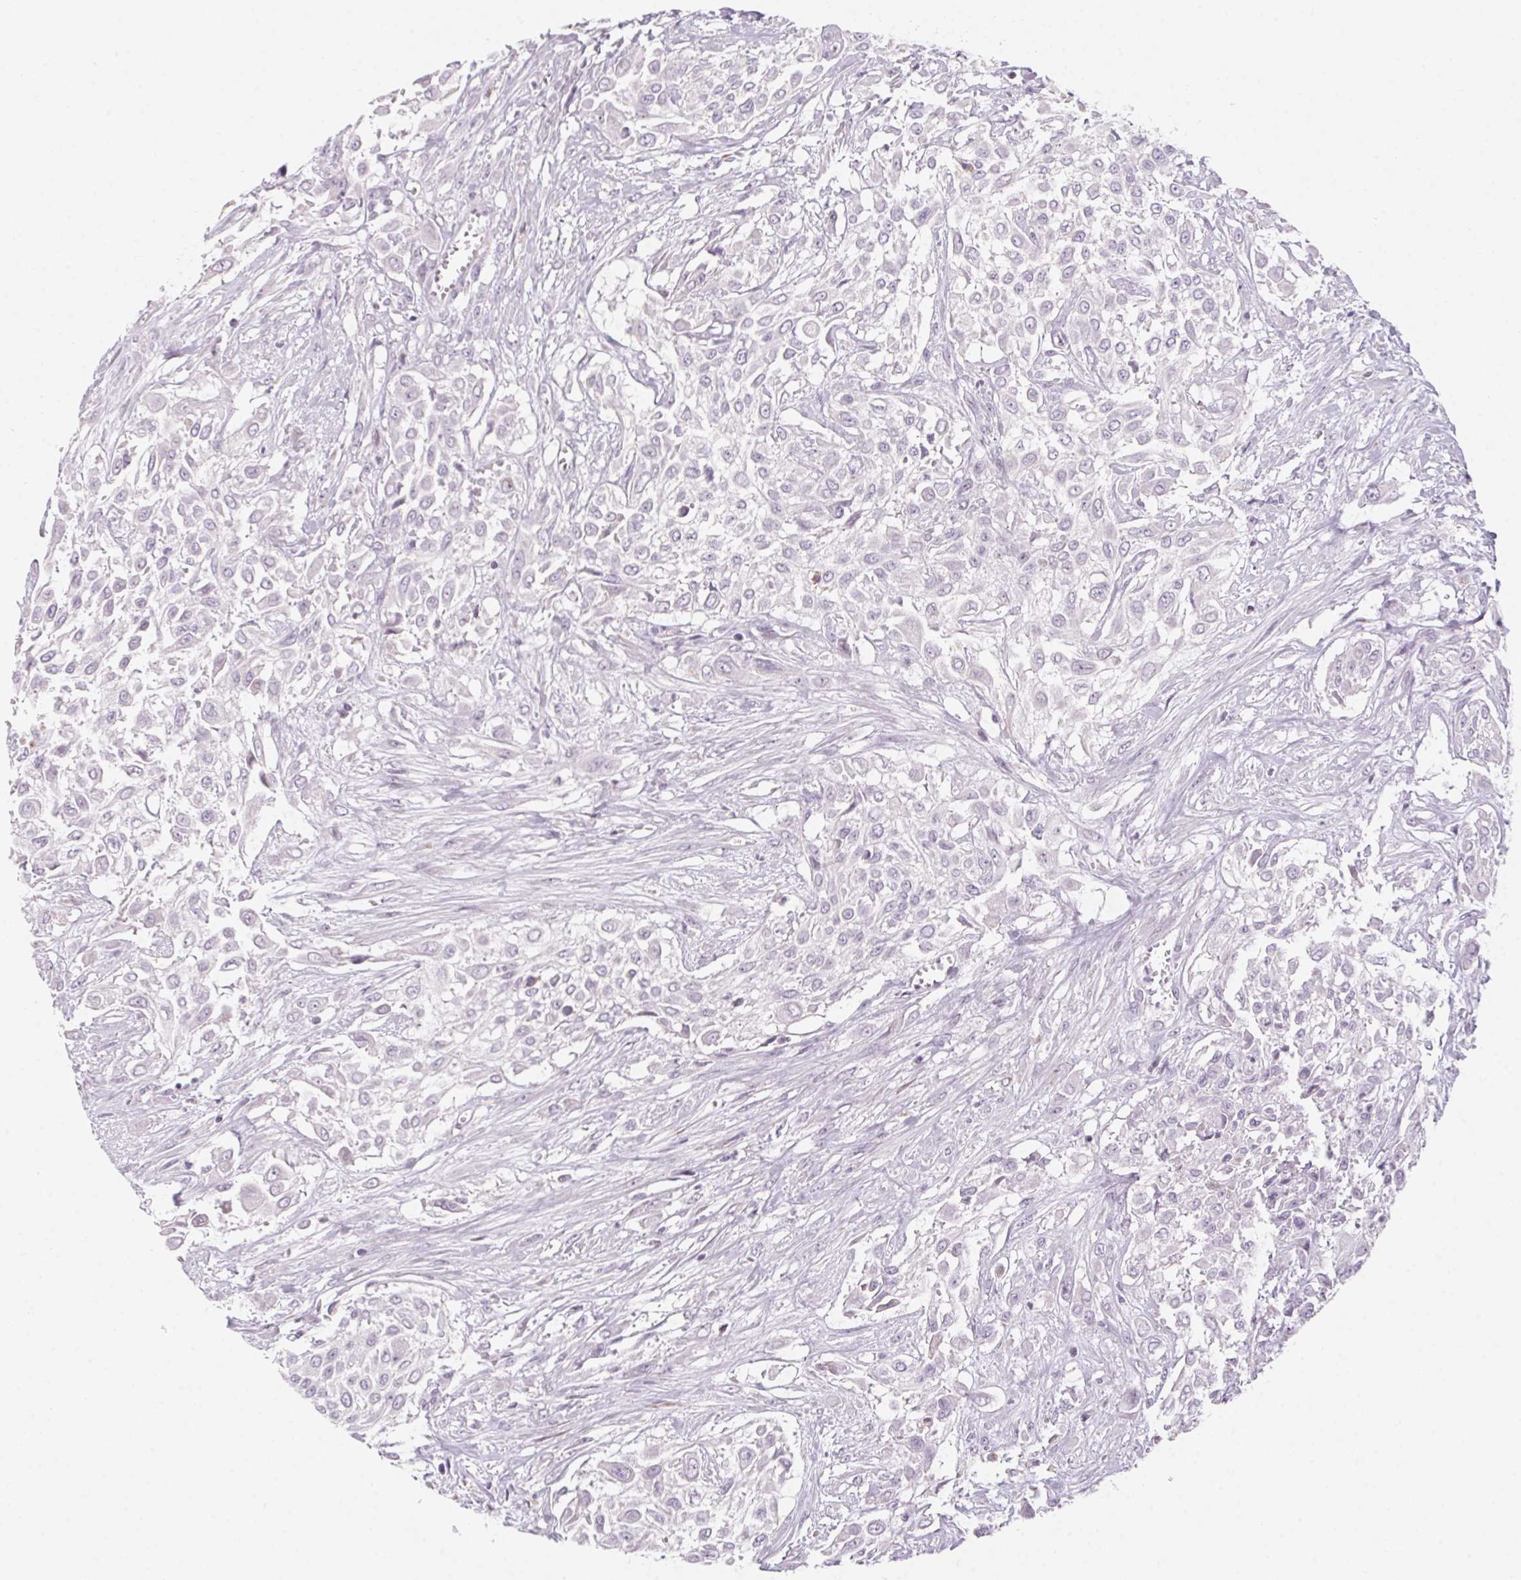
{"staining": {"intensity": "negative", "quantity": "none", "location": "none"}, "tissue": "urothelial cancer", "cell_type": "Tumor cells", "image_type": "cancer", "snomed": [{"axis": "morphology", "description": "Urothelial carcinoma, High grade"}, {"axis": "topography", "description": "Urinary bladder"}], "caption": "Urothelial cancer stained for a protein using IHC exhibits no staining tumor cells.", "gene": "PRPH", "patient": {"sex": "male", "age": 57}}